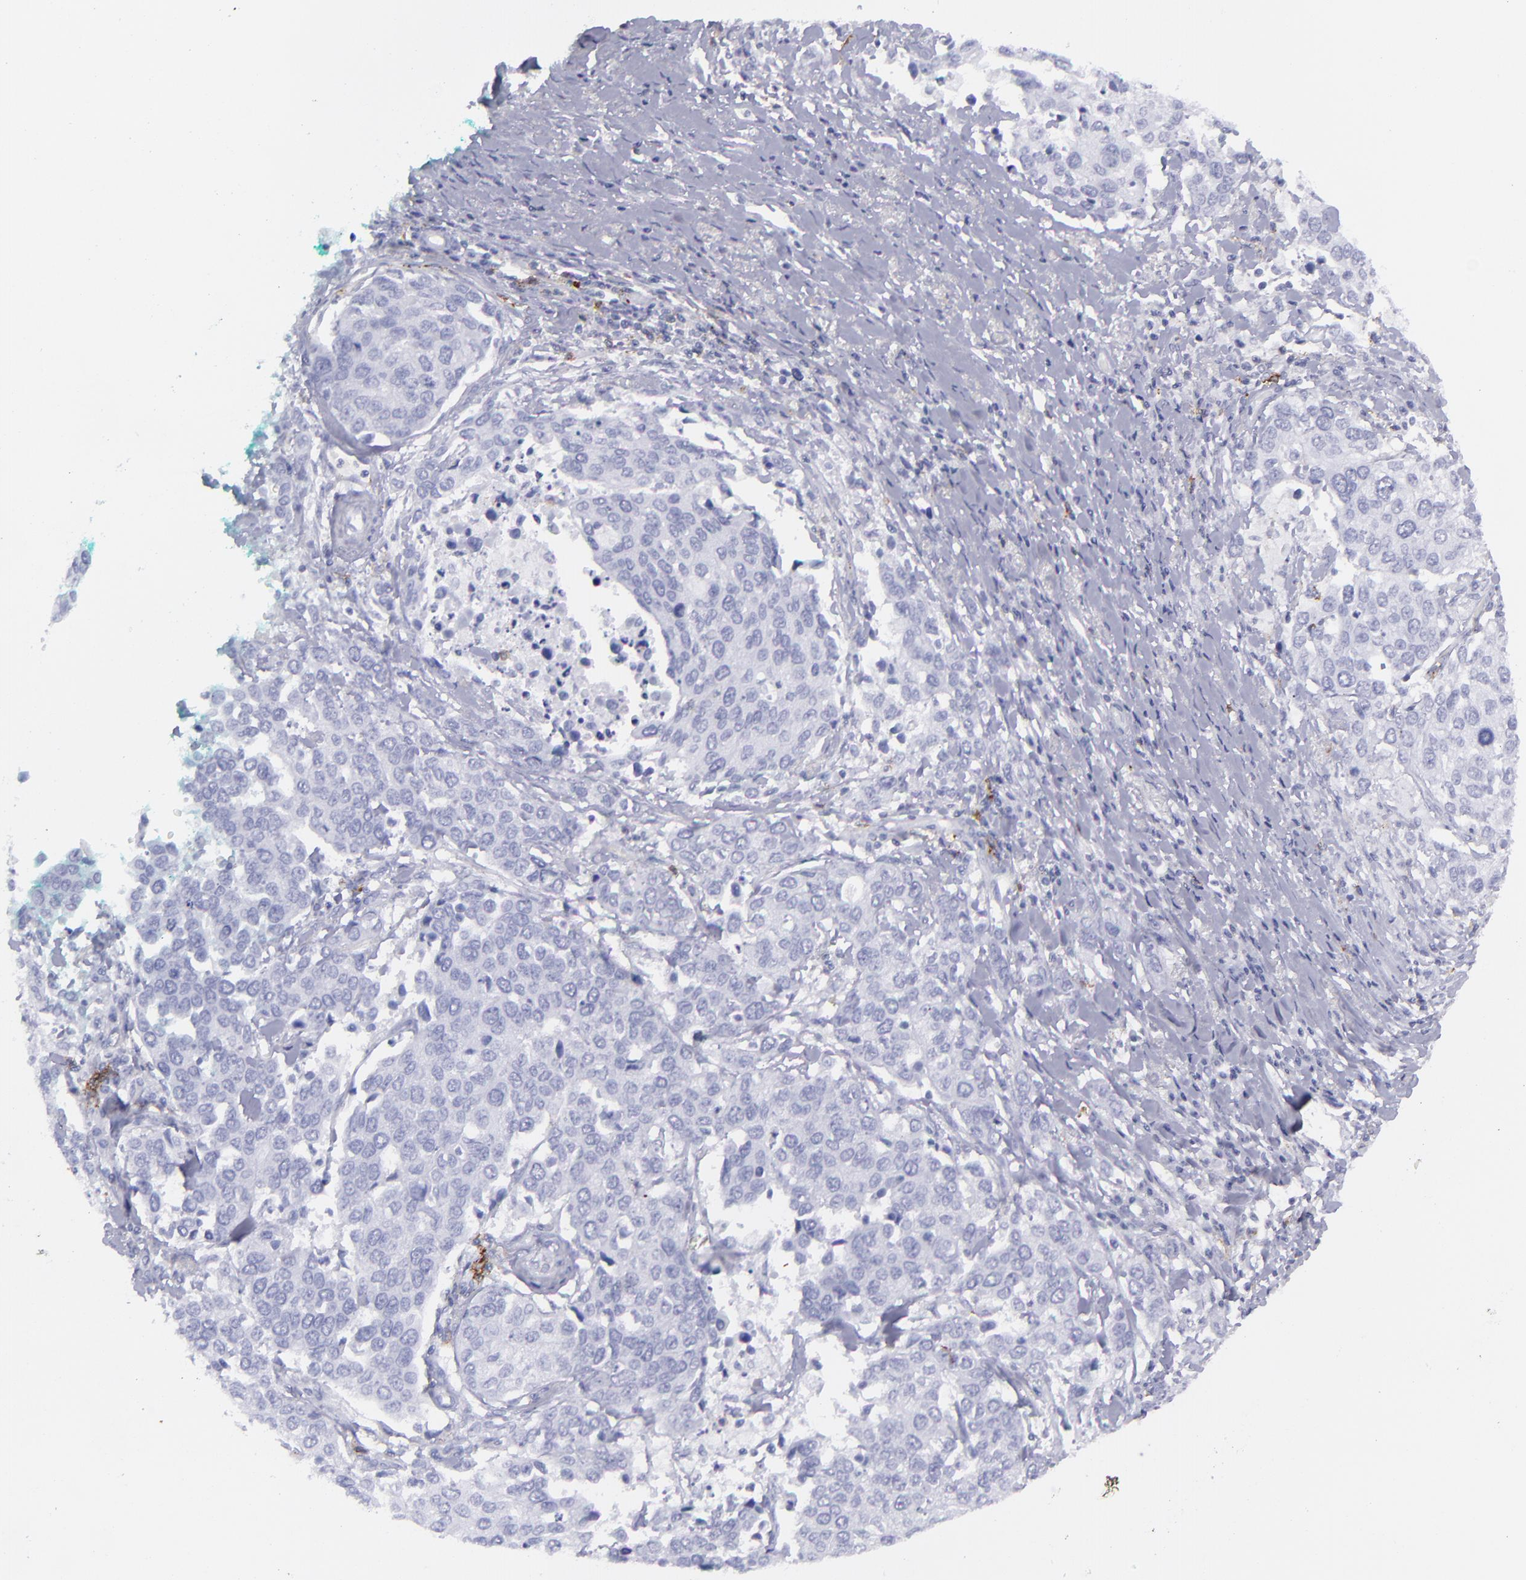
{"staining": {"intensity": "negative", "quantity": "none", "location": "none"}, "tissue": "cervical cancer", "cell_type": "Tumor cells", "image_type": "cancer", "snomed": [{"axis": "morphology", "description": "Squamous cell carcinoma, NOS"}, {"axis": "topography", "description": "Cervix"}], "caption": "A high-resolution image shows immunohistochemistry (IHC) staining of cervical cancer, which reveals no significant expression in tumor cells.", "gene": "SELPLG", "patient": {"sex": "female", "age": 54}}